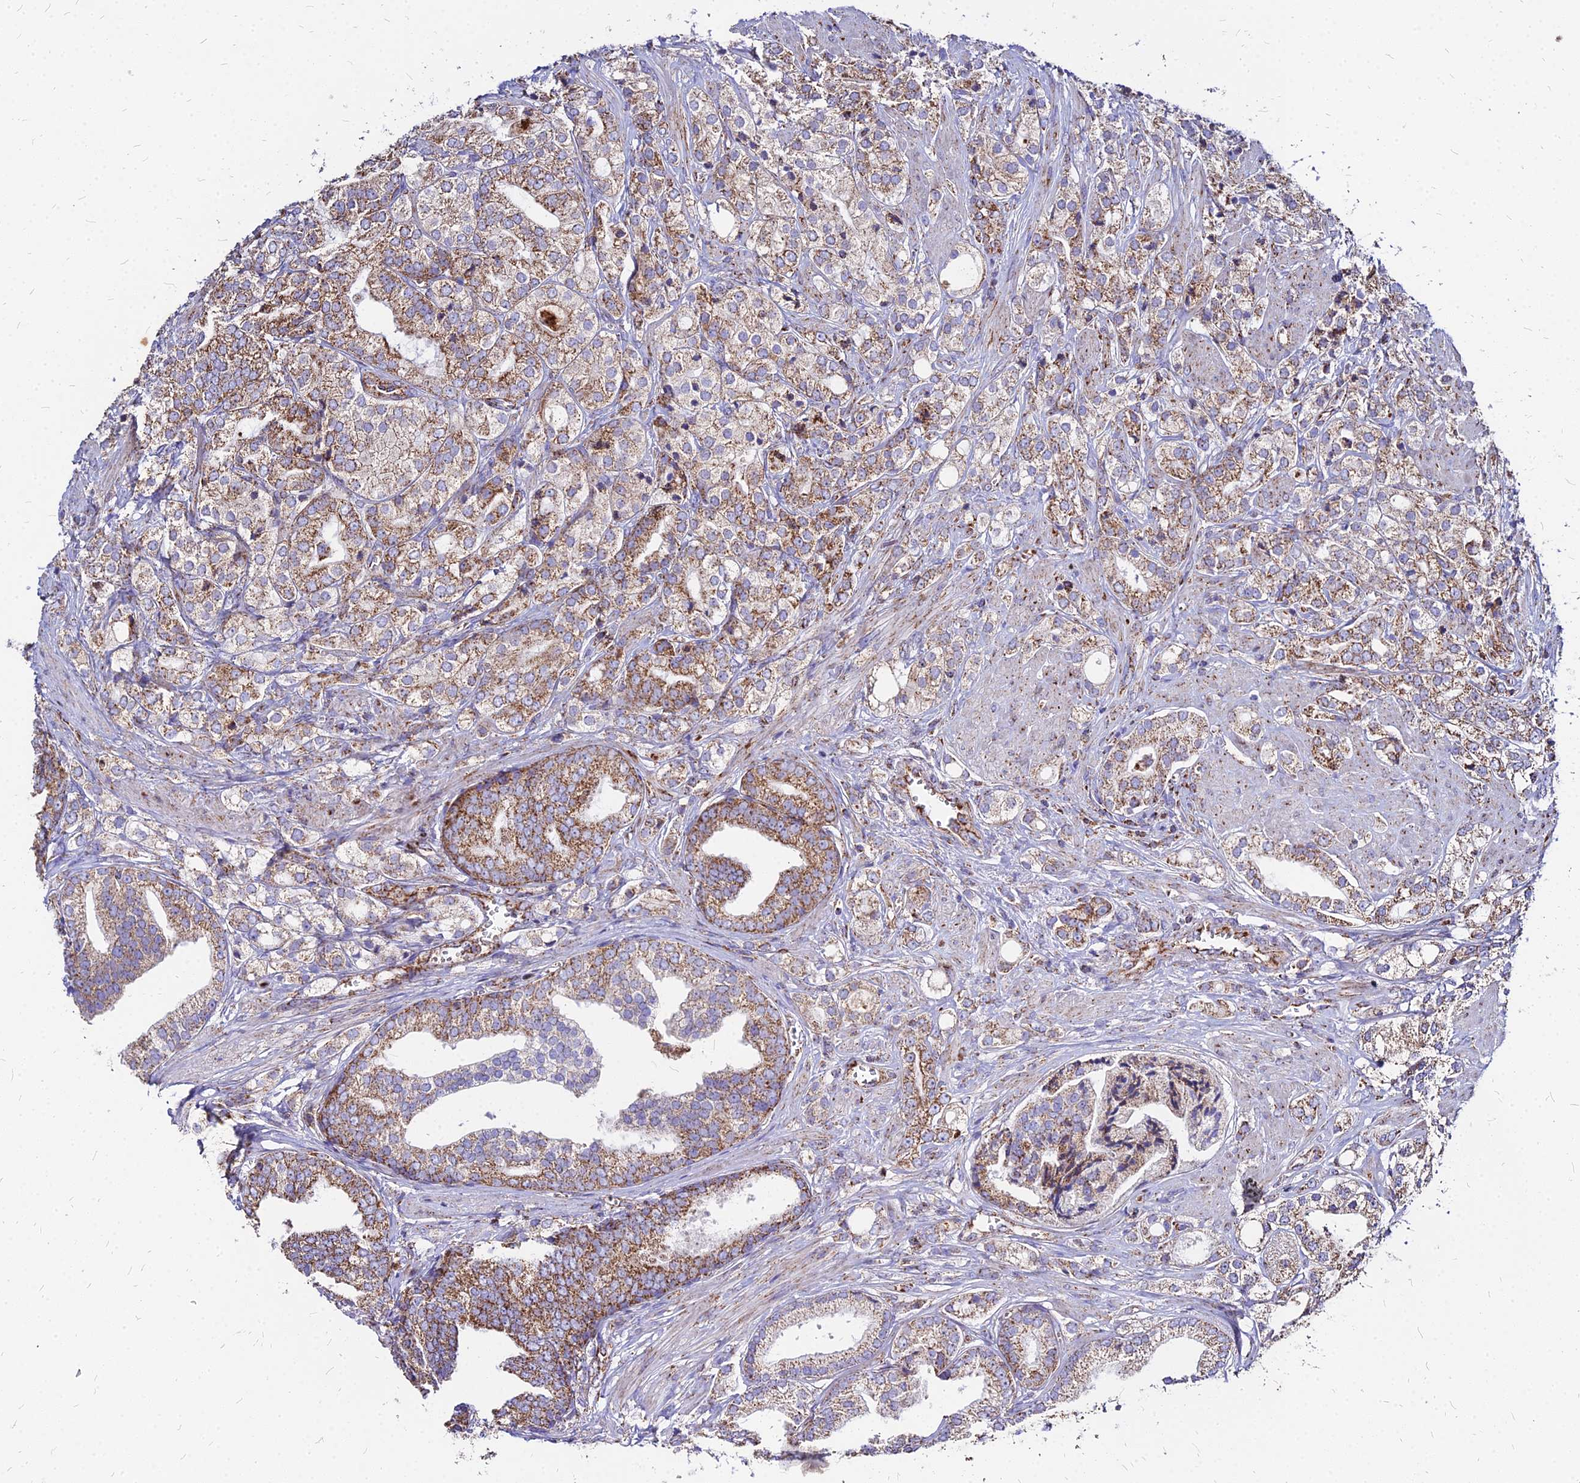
{"staining": {"intensity": "moderate", "quantity": ">75%", "location": "cytoplasmic/membranous"}, "tissue": "prostate cancer", "cell_type": "Tumor cells", "image_type": "cancer", "snomed": [{"axis": "morphology", "description": "Adenocarcinoma, High grade"}, {"axis": "topography", "description": "Prostate"}], "caption": "IHC (DAB (3,3'-diaminobenzidine)) staining of human prostate cancer shows moderate cytoplasmic/membranous protein positivity in about >75% of tumor cells. (Brightfield microscopy of DAB IHC at high magnification).", "gene": "DLD", "patient": {"sex": "male", "age": 50}}